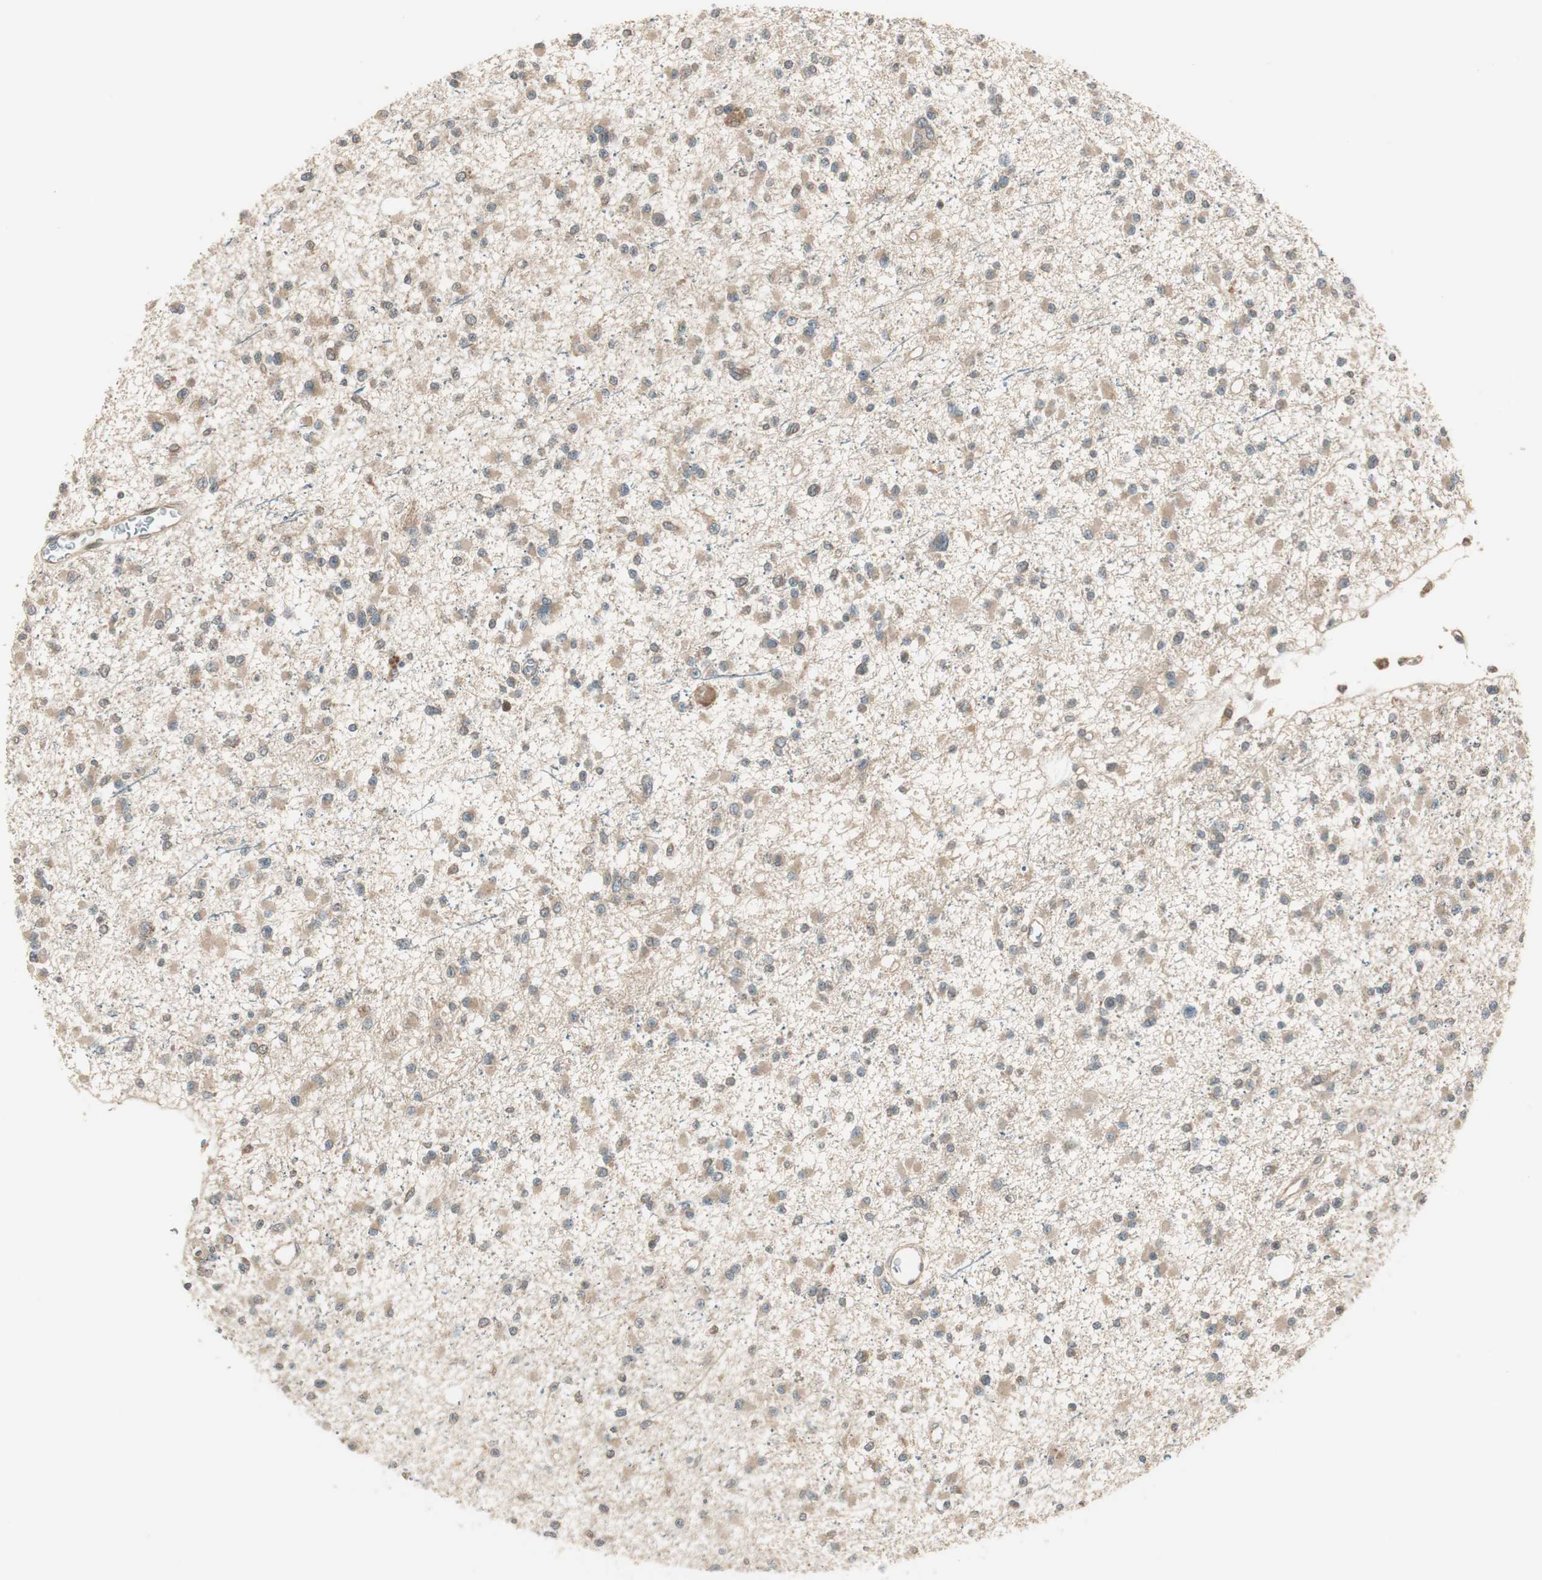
{"staining": {"intensity": "weak", "quantity": "25%-75%", "location": "cytoplasmic/membranous"}, "tissue": "glioma", "cell_type": "Tumor cells", "image_type": "cancer", "snomed": [{"axis": "morphology", "description": "Glioma, malignant, Low grade"}, {"axis": "topography", "description": "Brain"}], "caption": "Low-grade glioma (malignant) was stained to show a protein in brown. There is low levels of weak cytoplasmic/membranous positivity in about 25%-75% of tumor cells. Using DAB (3,3'-diaminobenzidine) (brown) and hematoxylin (blue) stains, captured at high magnification using brightfield microscopy.", "gene": "PFDN5", "patient": {"sex": "female", "age": 22}}